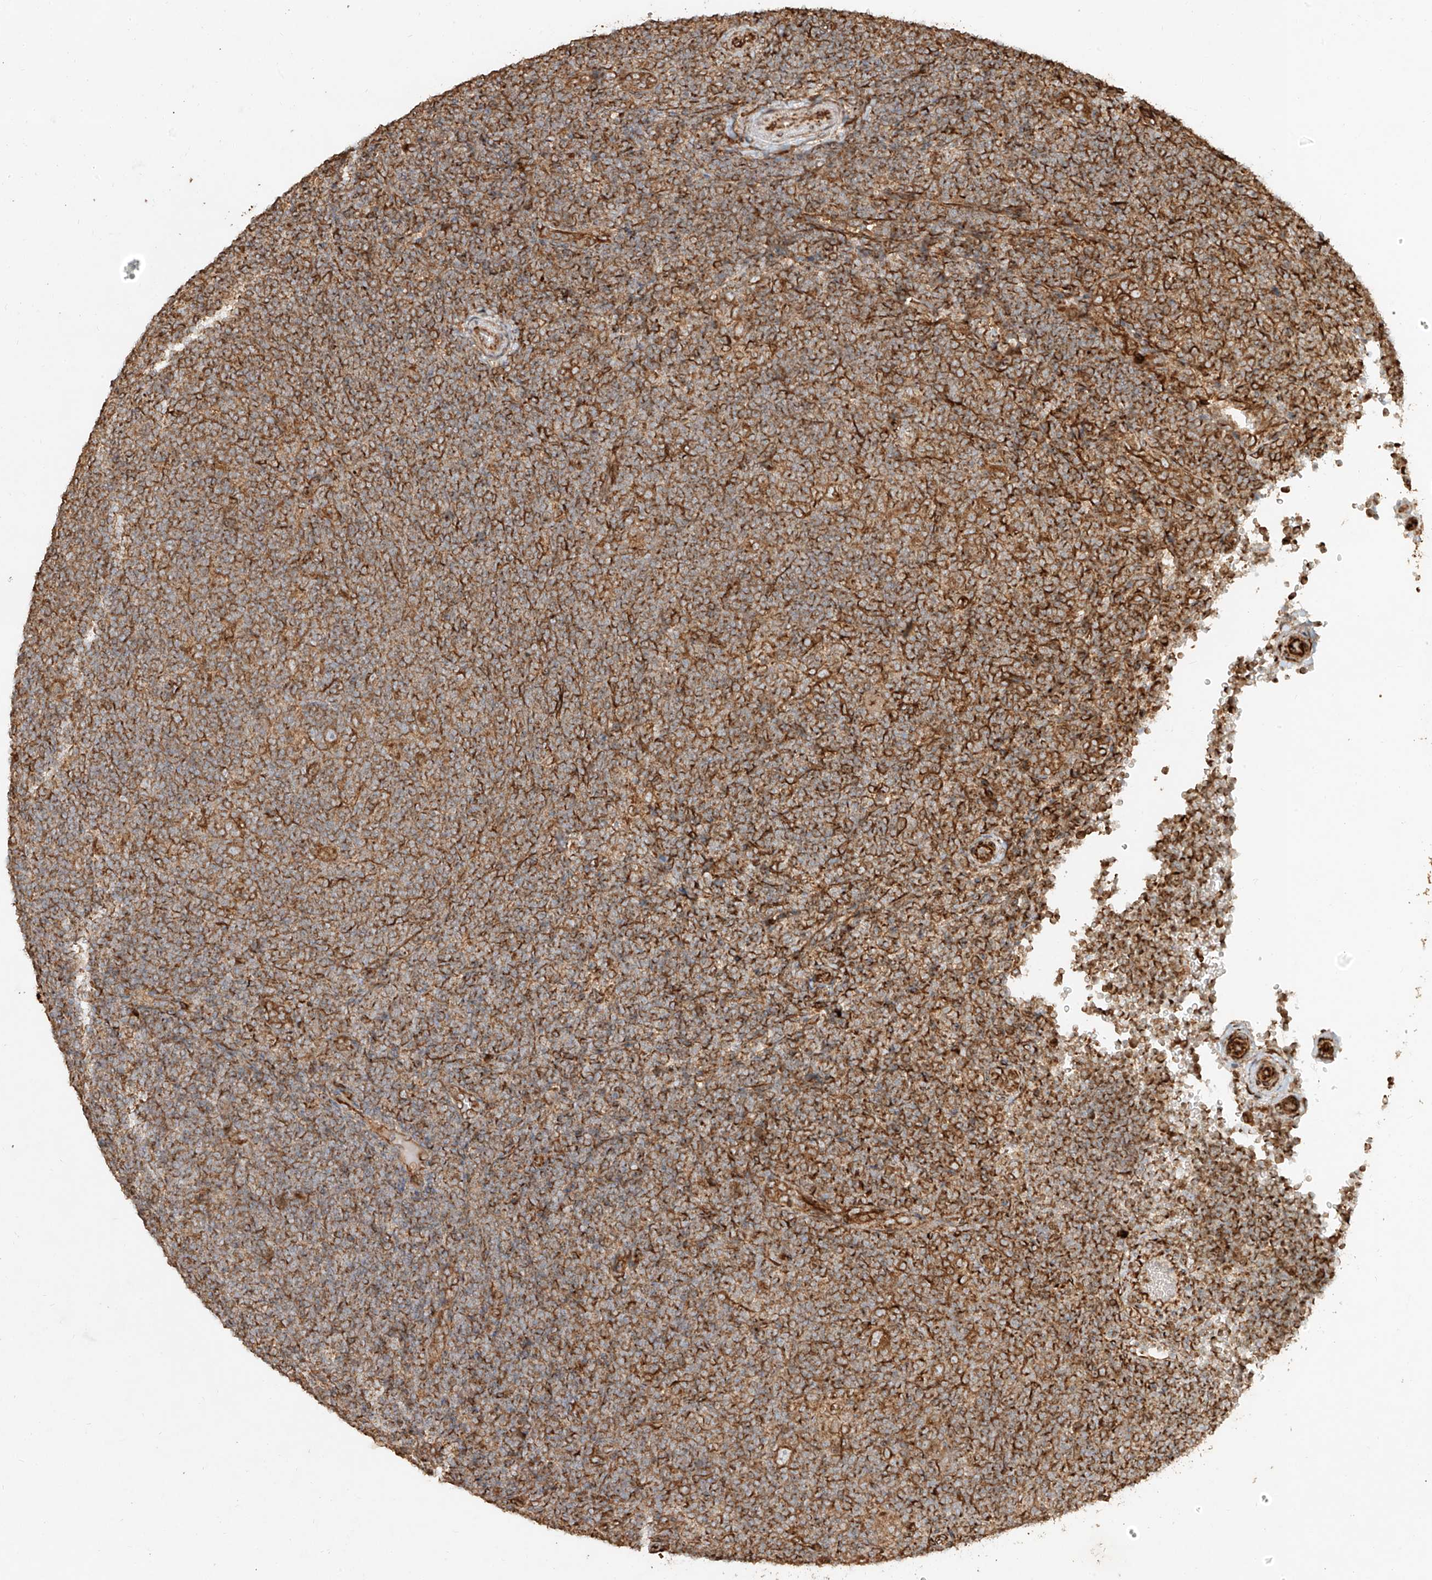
{"staining": {"intensity": "moderate", "quantity": ">75%", "location": "cytoplasmic/membranous"}, "tissue": "lymphoma", "cell_type": "Tumor cells", "image_type": "cancer", "snomed": [{"axis": "morphology", "description": "Hodgkin's disease, NOS"}, {"axis": "topography", "description": "Lymph node"}], "caption": "Protein positivity by immunohistochemistry (IHC) demonstrates moderate cytoplasmic/membranous staining in approximately >75% of tumor cells in Hodgkin's disease.", "gene": "EFNB1", "patient": {"sex": "female", "age": 57}}